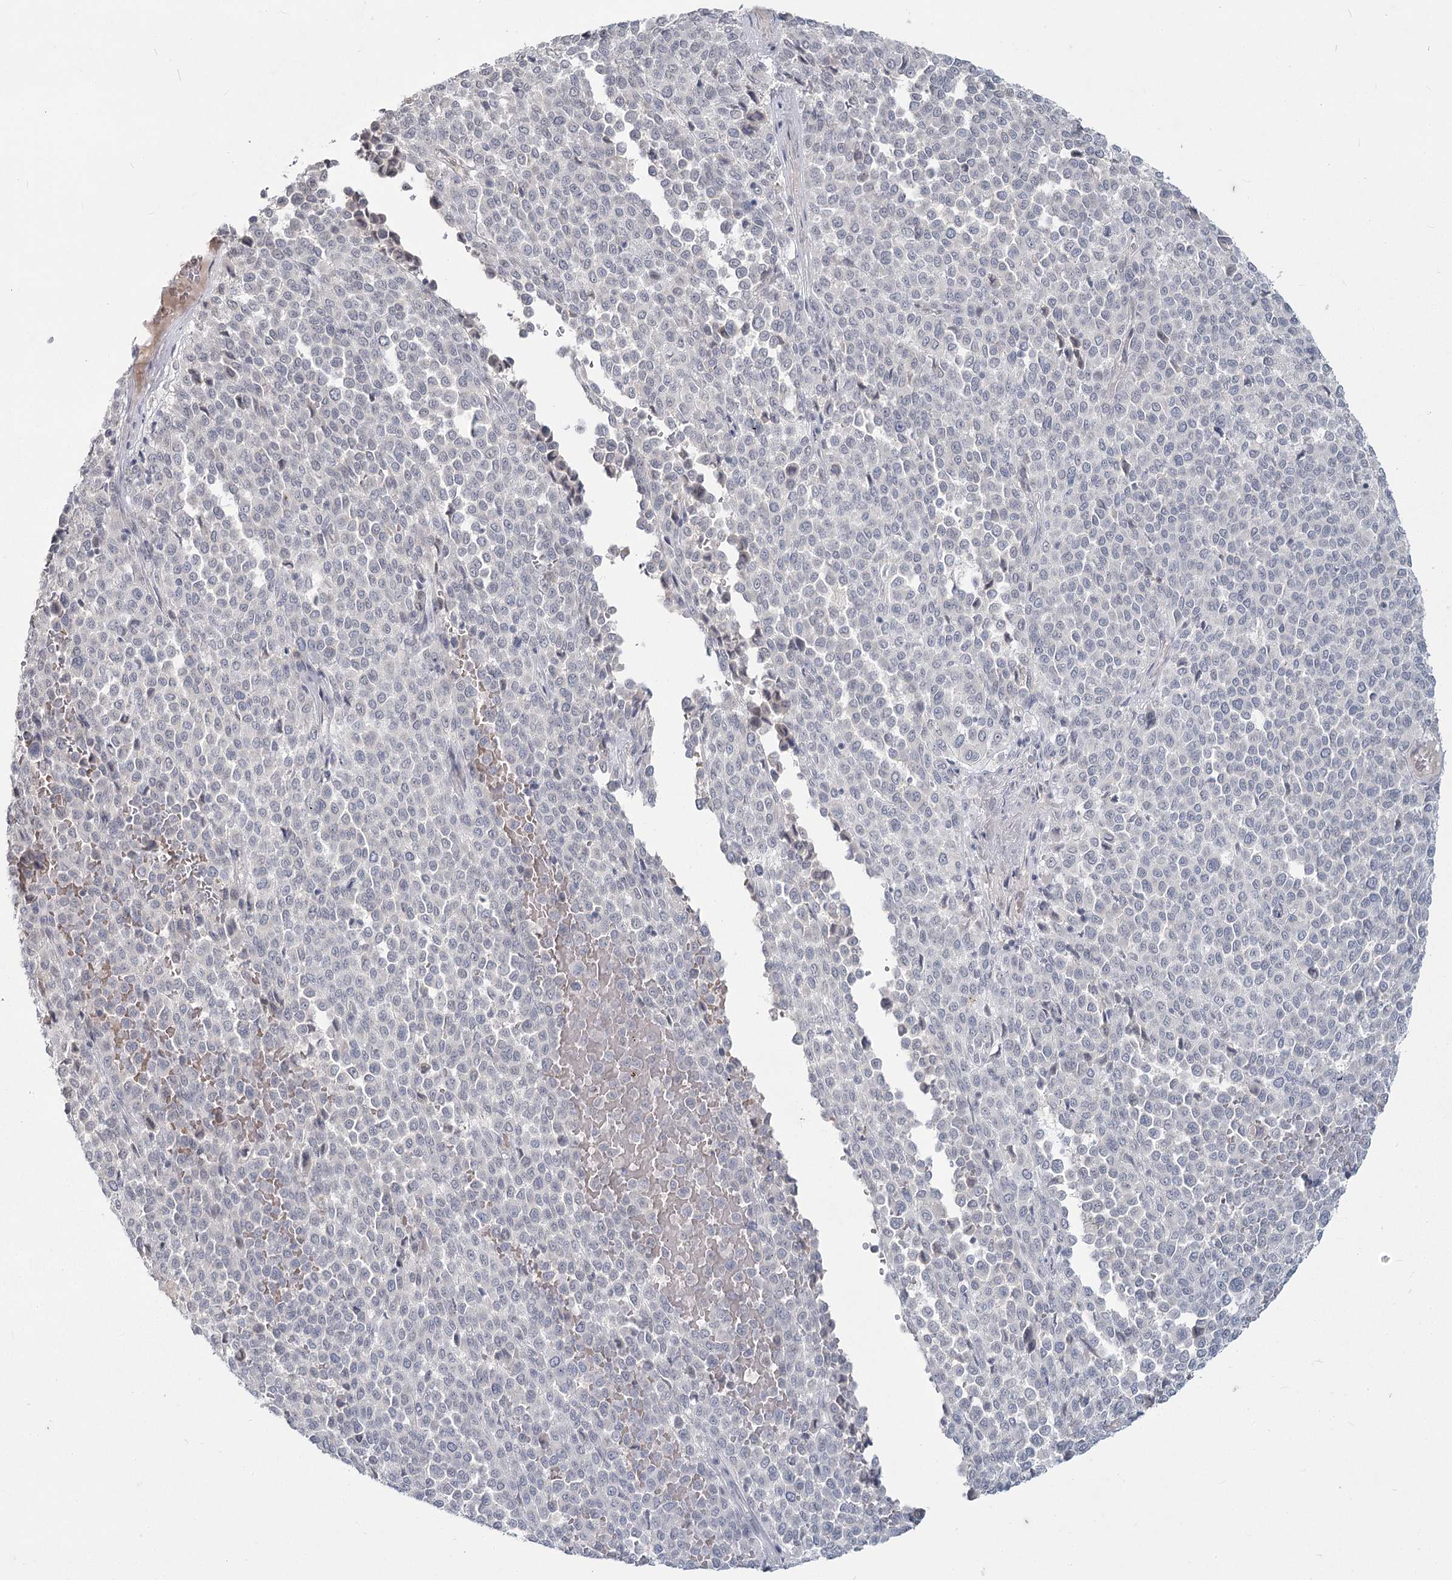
{"staining": {"intensity": "negative", "quantity": "none", "location": "none"}, "tissue": "melanoma", "cell_type": "Tumor cells", "image_type": "cancer", "snomed": [{"axis": "morphology", "description": "Malignant melanoma, Metastatic site"}, {"axis": "topography", "description": "Pancreas"}], "caption": "DAB (3,3'-diaminobenzidine) immunohistochemical staining of human malignant melanoma (metastatic site) reveals no significant positivity in tumor cells. Brightfield microscopy of immunohistochemistry (IHC) stained with DAB (brown) and hematoxylin (blue), captured at high magnification.", "gene": "LY6G5C", "patient": {"sex": "female", "age": 30}}